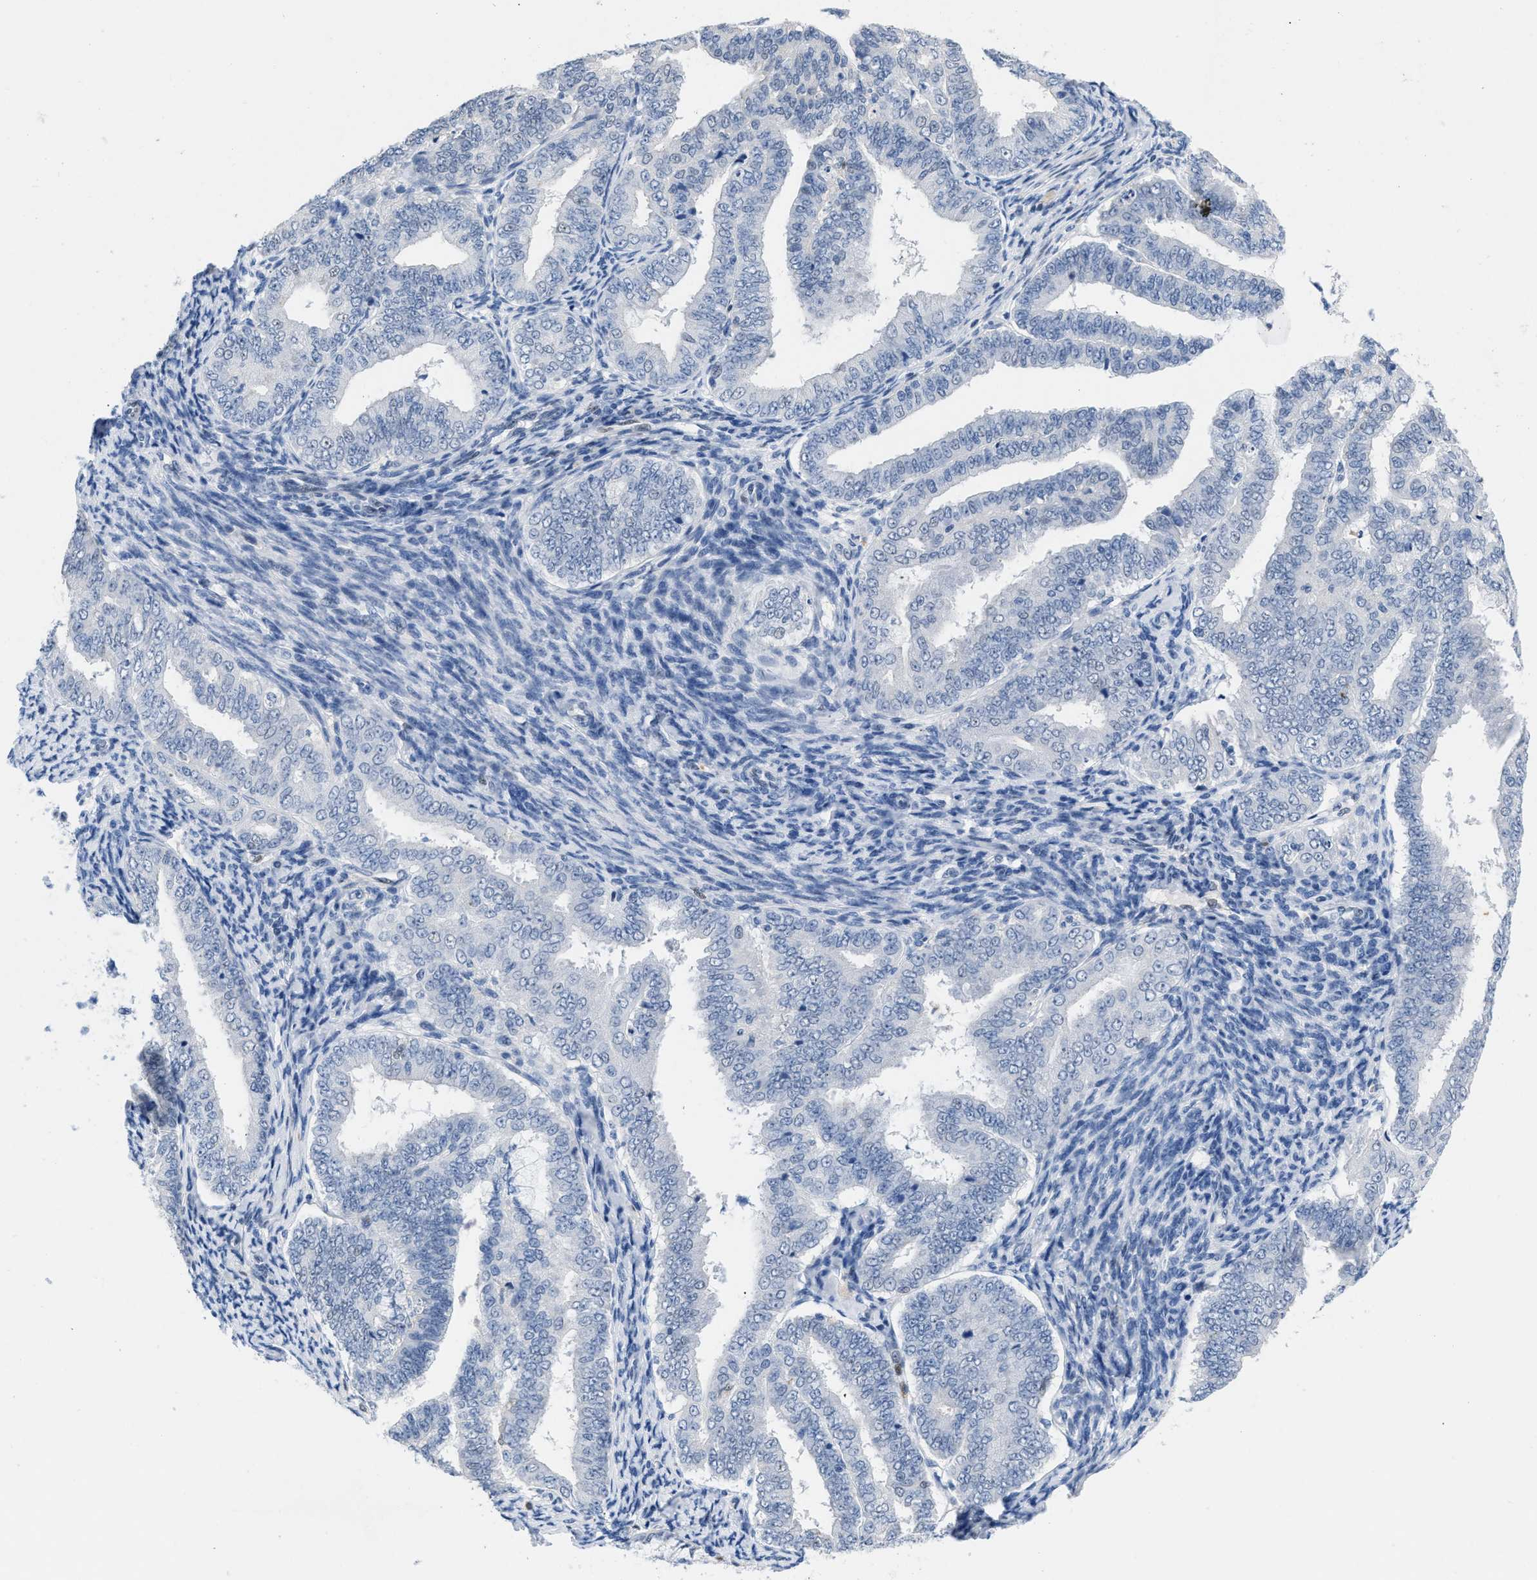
{"staining": {"intensity": "negative", "quantity": "none", "location": "none"}, "tissue": "endometrial cancer", "cell_type": "Tumor cells", "image_type": "cancer", "snomed": [{"axis": "morphology", "description": "Adenocarcinoma, NOS"}, {"axis": "topography", "description": "Endometrium"}], "caption": "This is an IHC histopathology image of endometrial cancer. There is no expression in tumor cells.", "gene": "BOLL", "patient": {"sex": "female", "age": 63}}